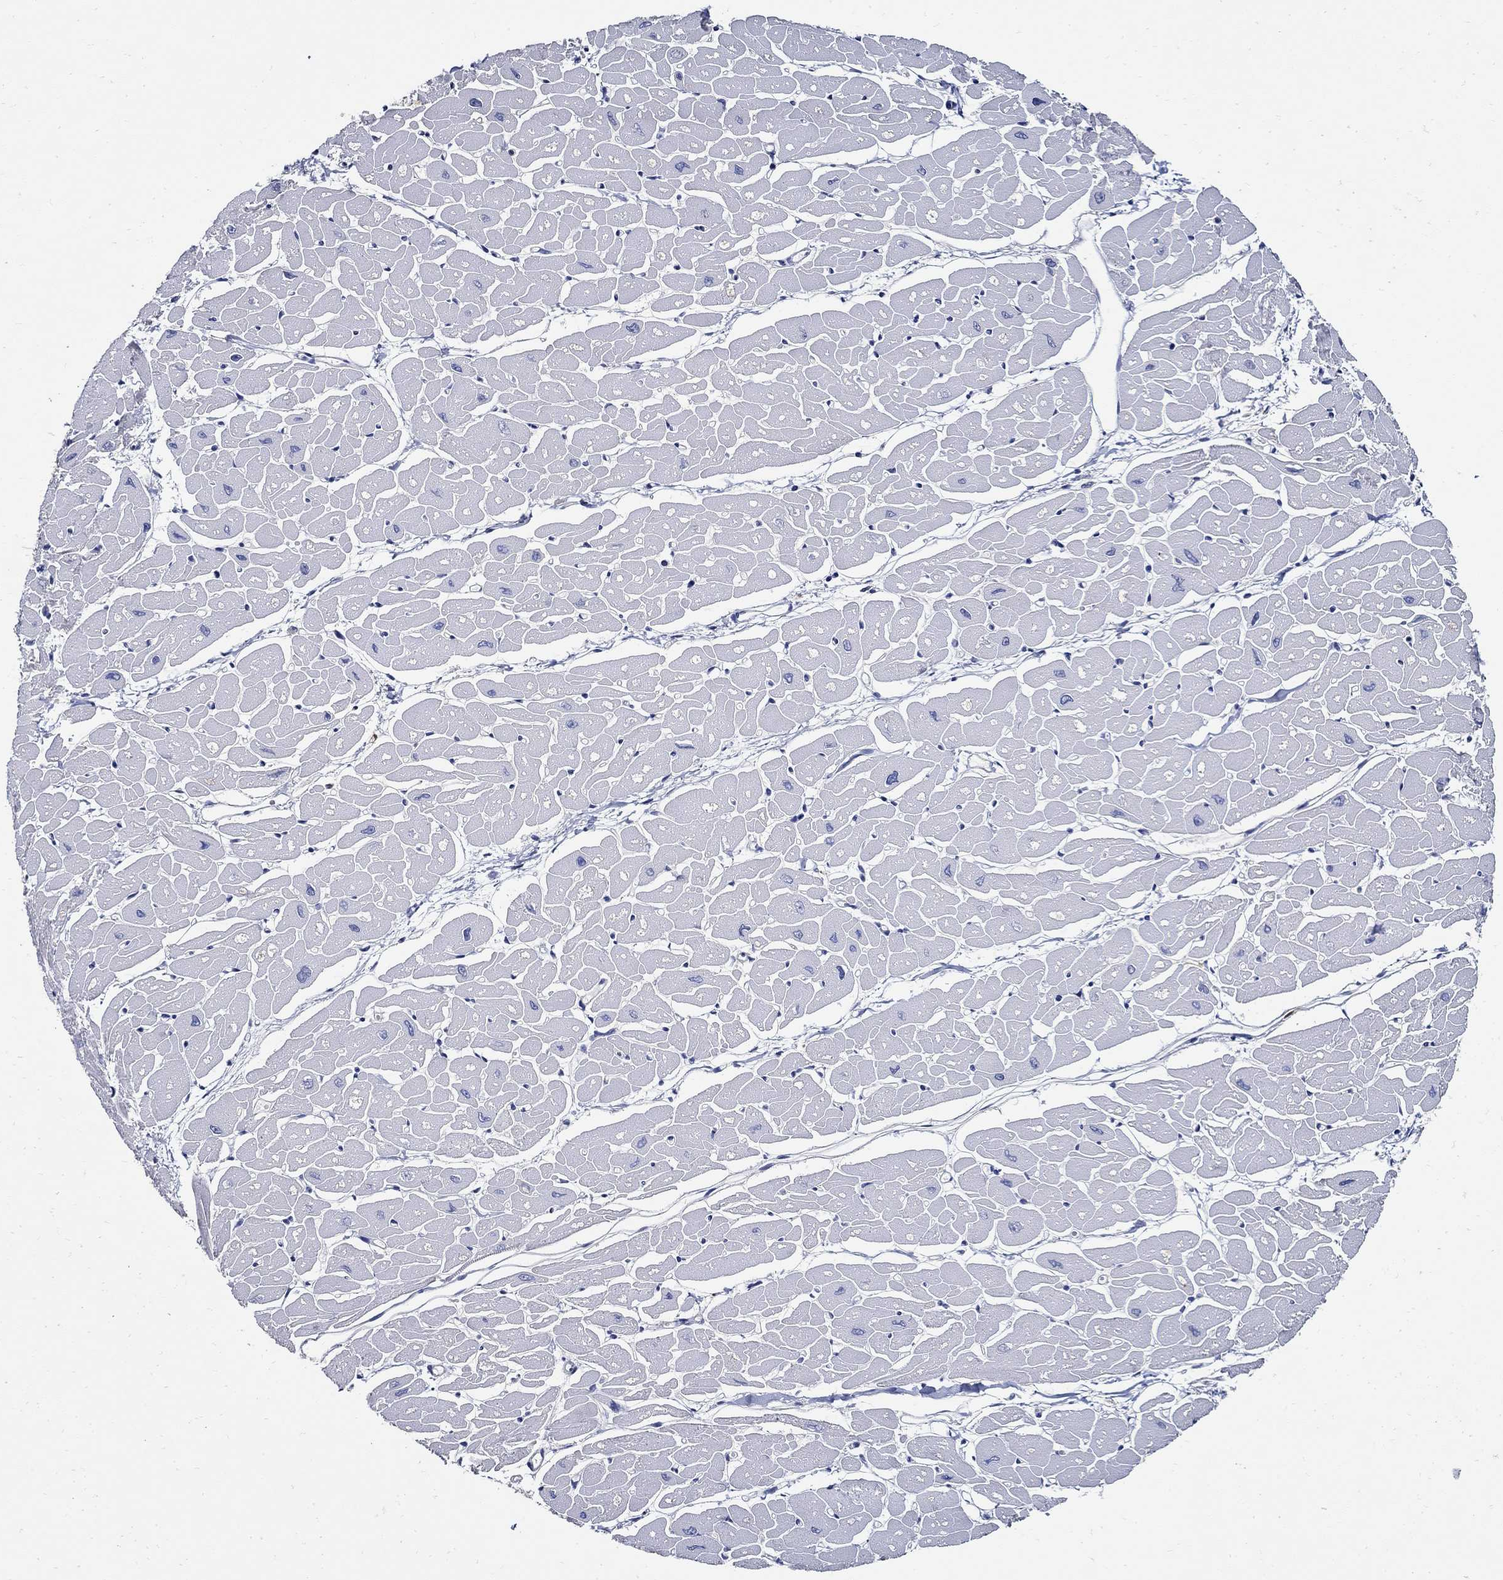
{"staining": {"intensity": "negative", "quantity": "none", "location": "none"}, "tissue": "heart muscle", "cell_type": "Cardiomyocytes", "image_type": "normal", "snomed": [{"axis": "morphology", "description": "Normal tissue, NOS"}, {"axis": "topography", "description": "Heart"}], "caption": "Immunohistochemistry (IHC) of benign heart muscle reveals no positivity in cardiomyocytes. (Stains: DAB IHC with hematoxylin counter stain, Microscopy: brightfield microscopy at high magnification).", "gene": "PRX", "patient": {"sex": "male", "age": 57}}